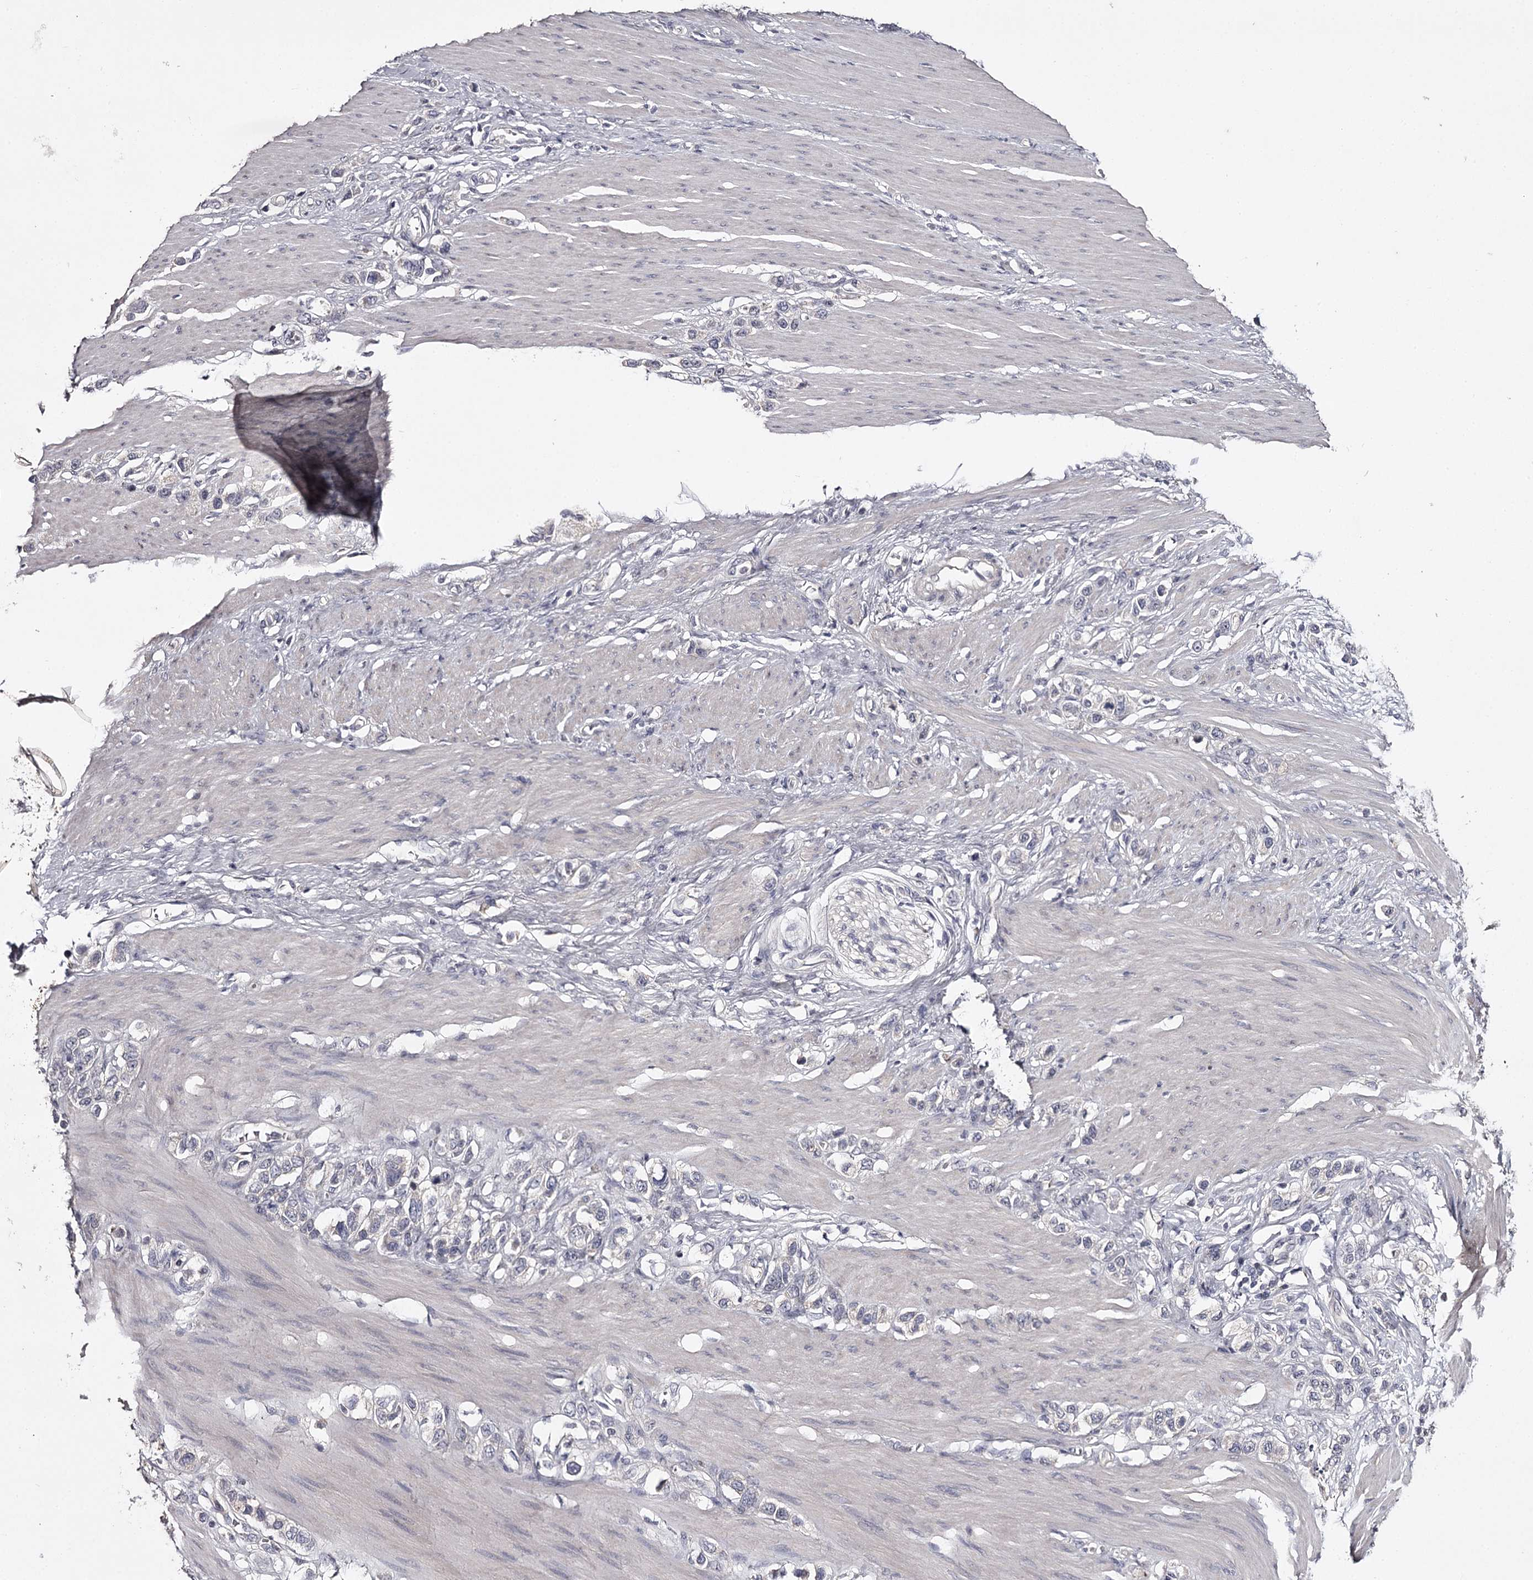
{"staining": {"intensity": "negative", "quantity": "none", "location": "none"}, "tissue": "stomach cancer", "cell_type": "Tumor cells", "image_type": "cancer", "snomed": [{"axis": "morphology", "description": "Adenocarcinoma, NOS"}, {"axis": "morphology", "description": "Adenocarcinoma, High grade"}, {"axis": "topography", "description": "Stomach, upper"}, {"axis": "topography", "description": "Stomach, lower"}], "caption": "Stomach cancer stained for a protein using IHC reveals no staining tumor cells.", "gene": "PRM2", "patient": {"sex": "female", "age": 65}}